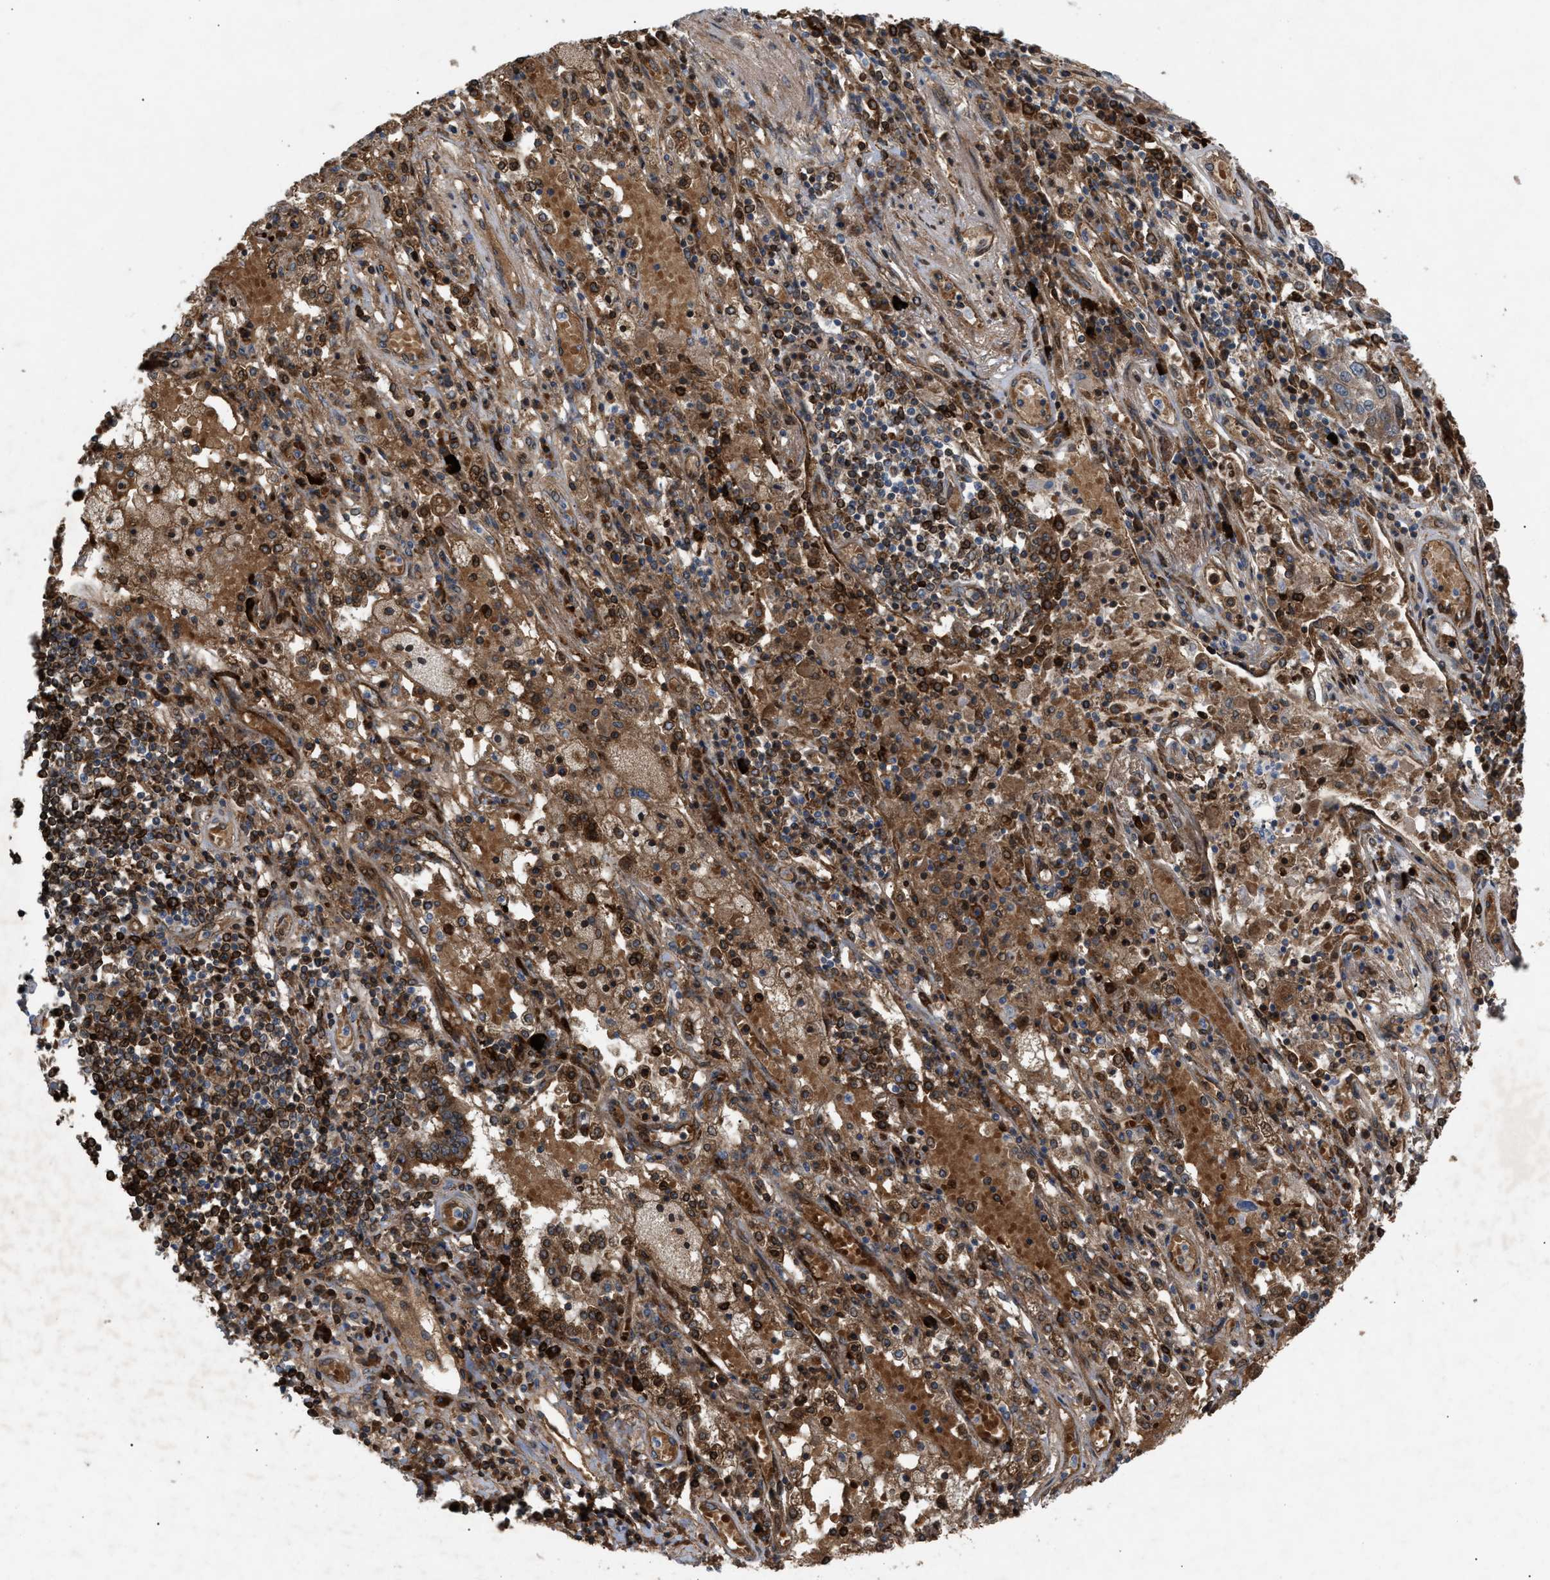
{"staining": {"intensity": "moderate", "quantity": ">75%", "location": "cytoplasmic/membranous"}, "tissue": "lung cancer", "cell_type": "Tumor cells", "image_type": "cancer", "snomed": [{"axis": "morphology", "description": "Squamous cell carcinoma, NOS"}, {"axis": "topography", "description": "Lung"}], "caption": "Tumor cells show medium levels of moderate cytoplasmic/membranous expression in about >75% of cells in lung cancer (squamous cell carcinoma).", "gene": "GCC1", "patient": {"sex": "male", "age": 65}}